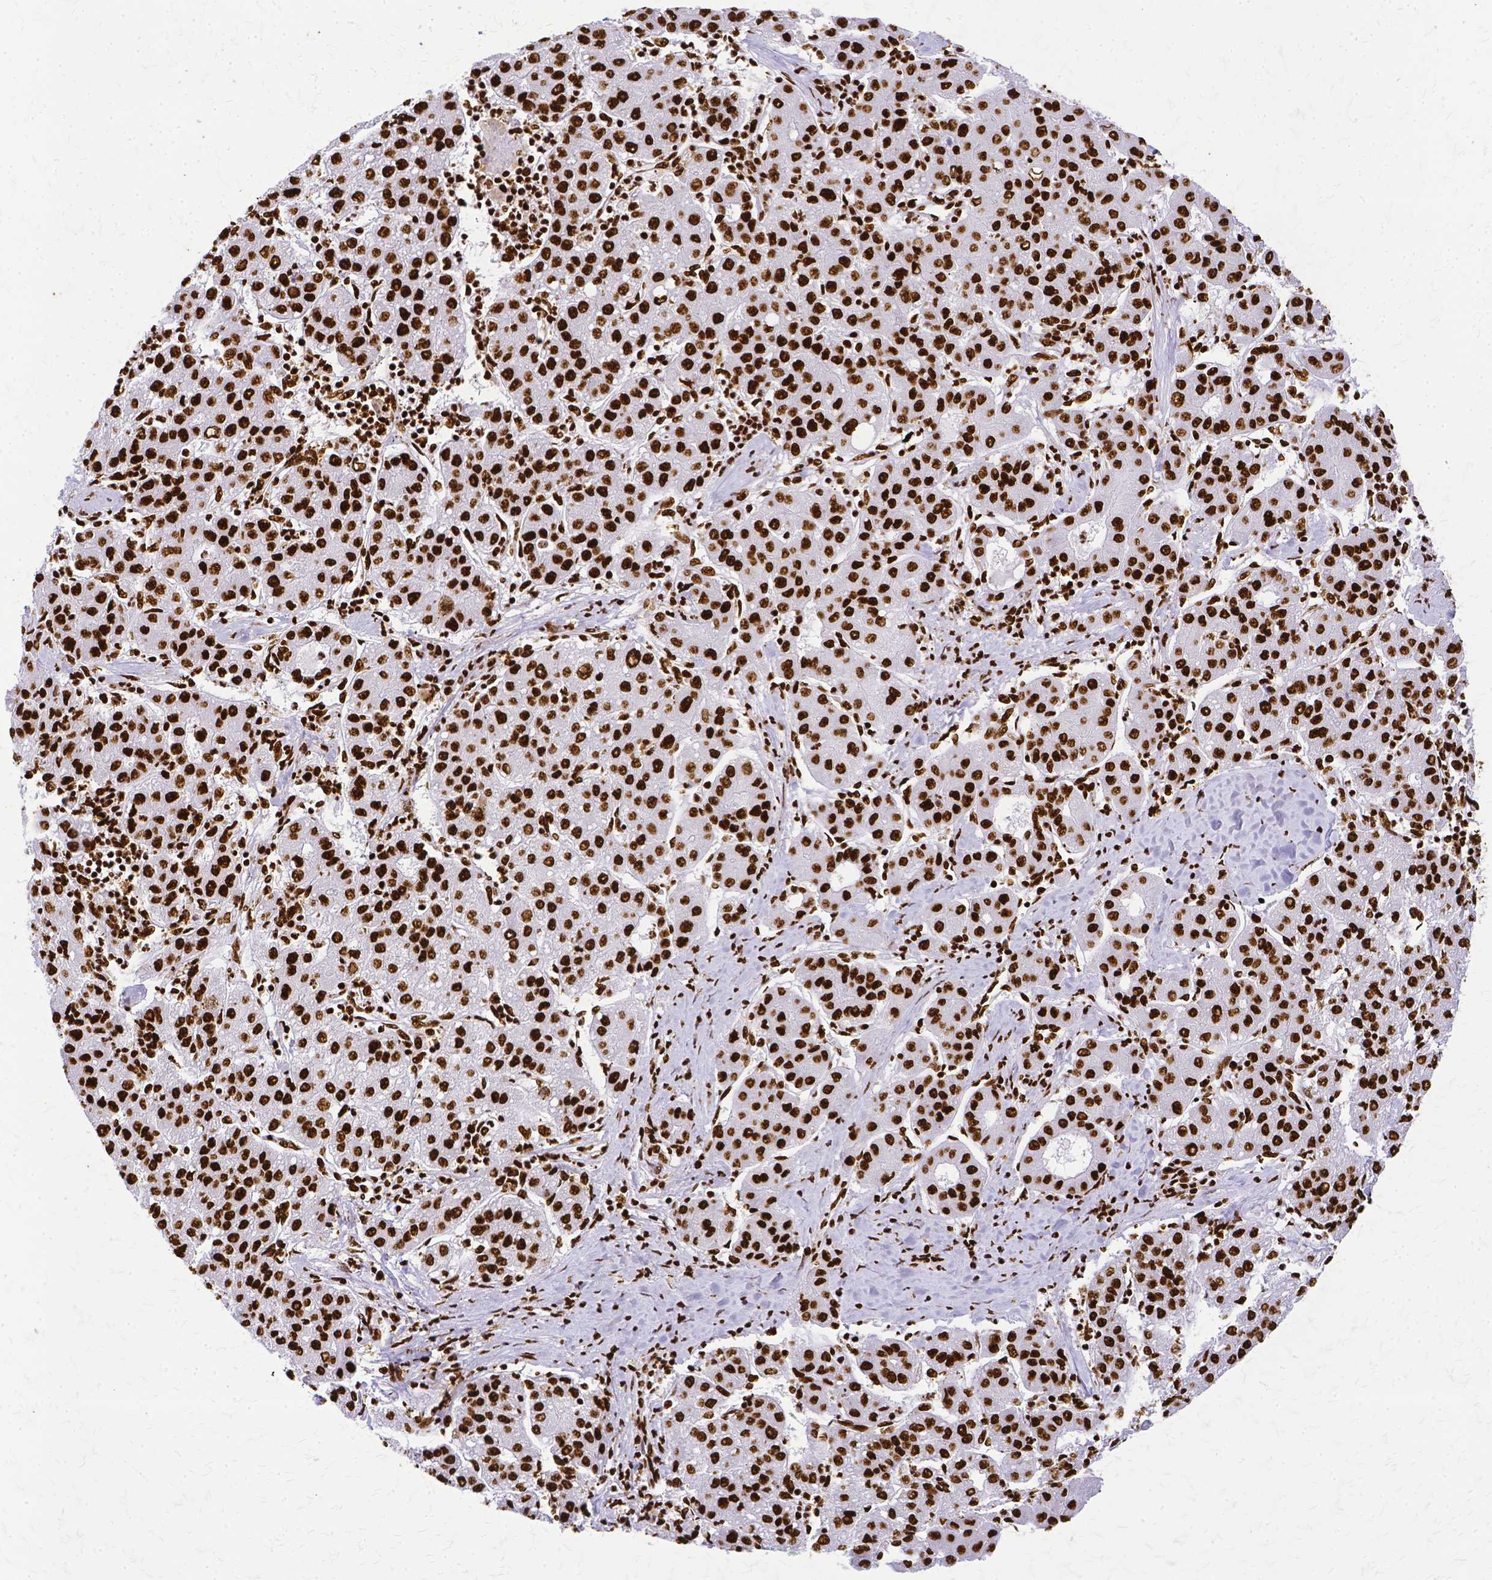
{"staining": {"intensity": "strong", "quantity": ">75%", "location": "nuclear"}, "tissue": "liver cancer", "cell_type": "Tumor cells", "image_type": "cancer", "snomed": [{"axis": "morphology", "description": "Carcinoma, Hepatocellular, NOS"}, {"axis": "topography", "description": "Liver"}], "caption": "Protein analysis of liver hepatocellular carcinoma tissue exhibits strong nuclear staining in approximately >75% of tumor cells.", "gene": "SFPQ", "patient": {"sex": "male", "age": 65}}